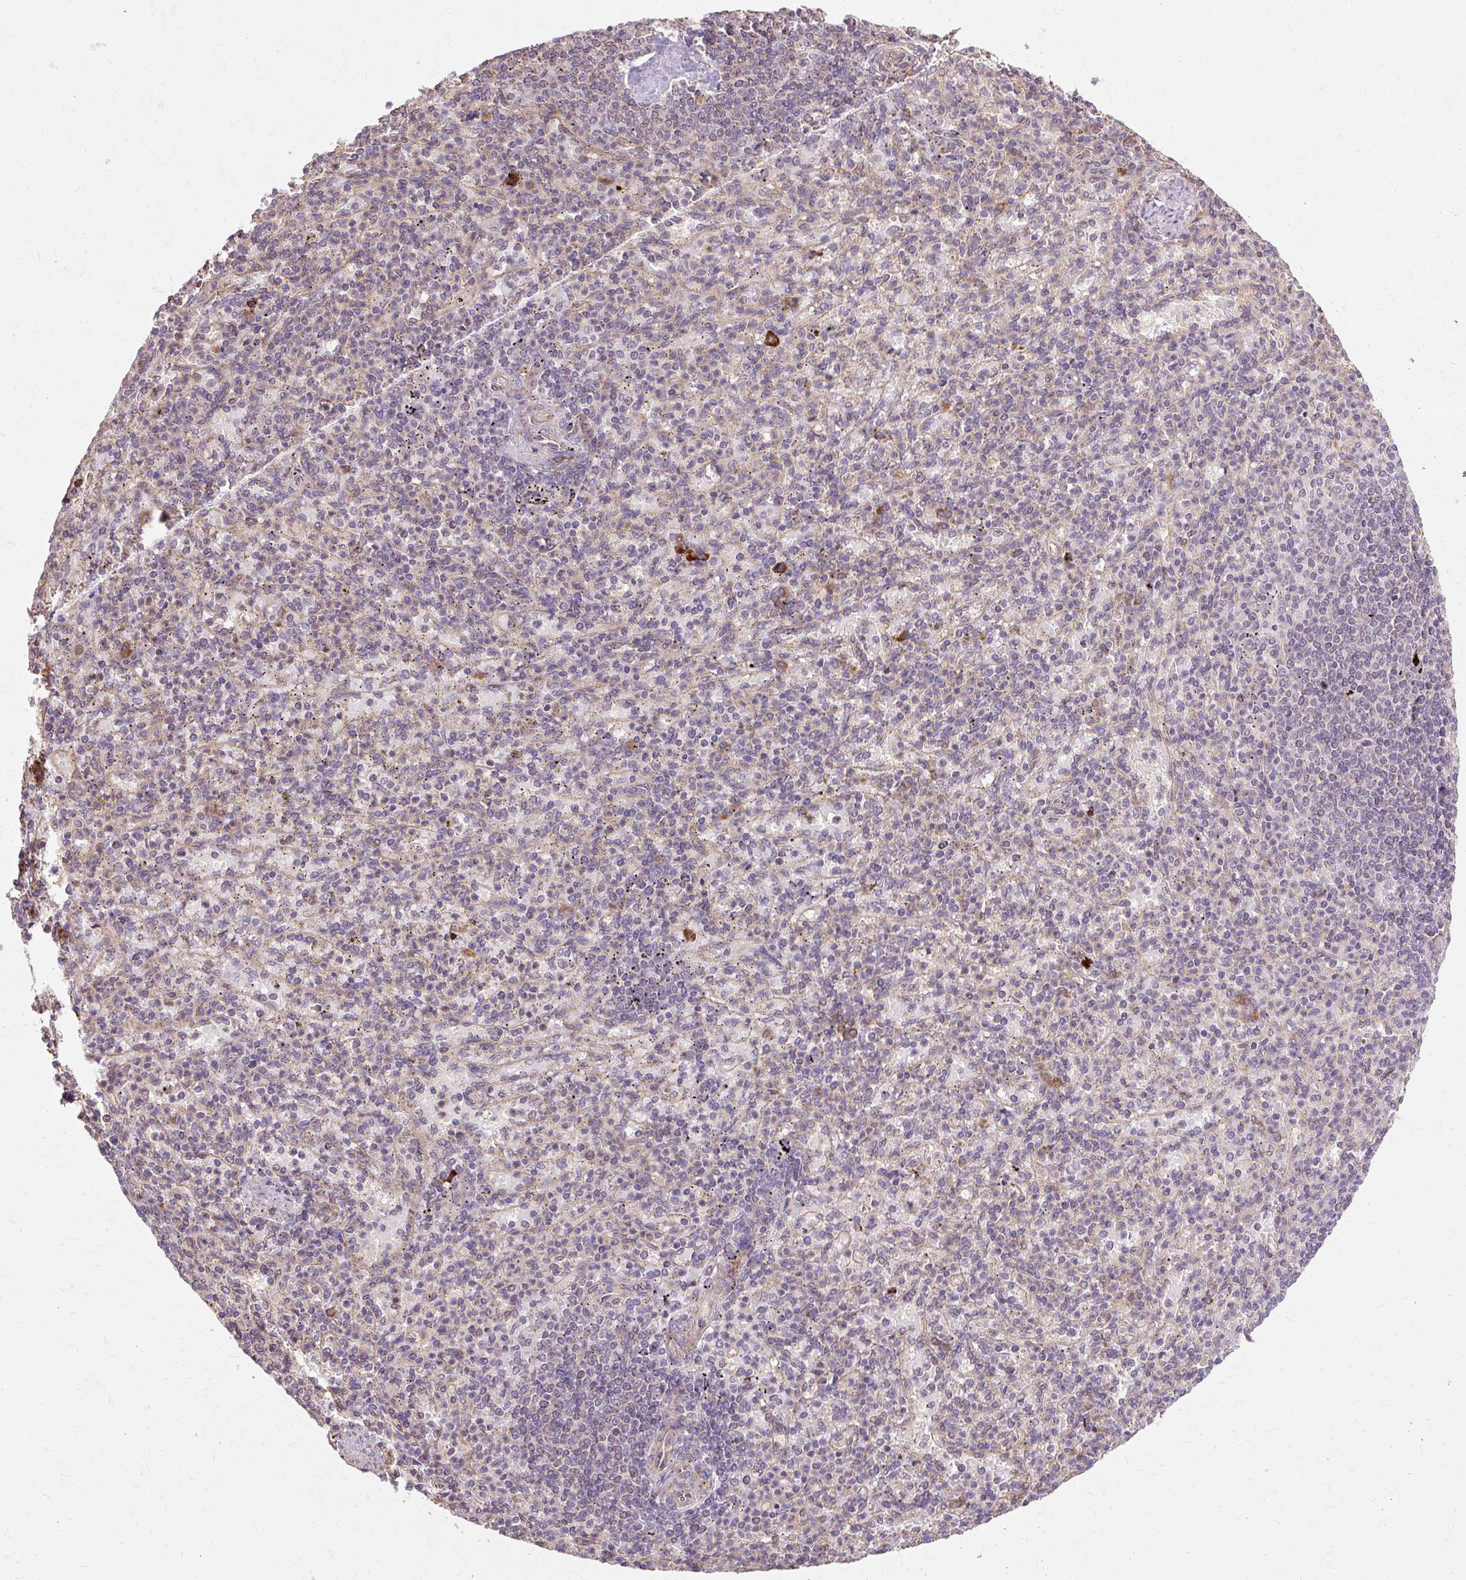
{"staining": {"intensity": "negative", "quantity": "none", "location": "none"}, "tissue": "spleen", "cell_type": "Cells in red pulp", "image_type": "normal", "snomed": [{"axis": "morphology", "description": "Normal tissue, NOS"}, {"axis": "topography", "description": "Spleen"}], "caption": "Cells in red pulp show no significant staining in normal spleen. The staining was performed using DAB to visualize the protein expression in brown, while the nuclei were stained in blue with hematoxylin (Magnification: 20x).", "gene": "FLRT1", "patient": {"sex": "female", "age": 74}}